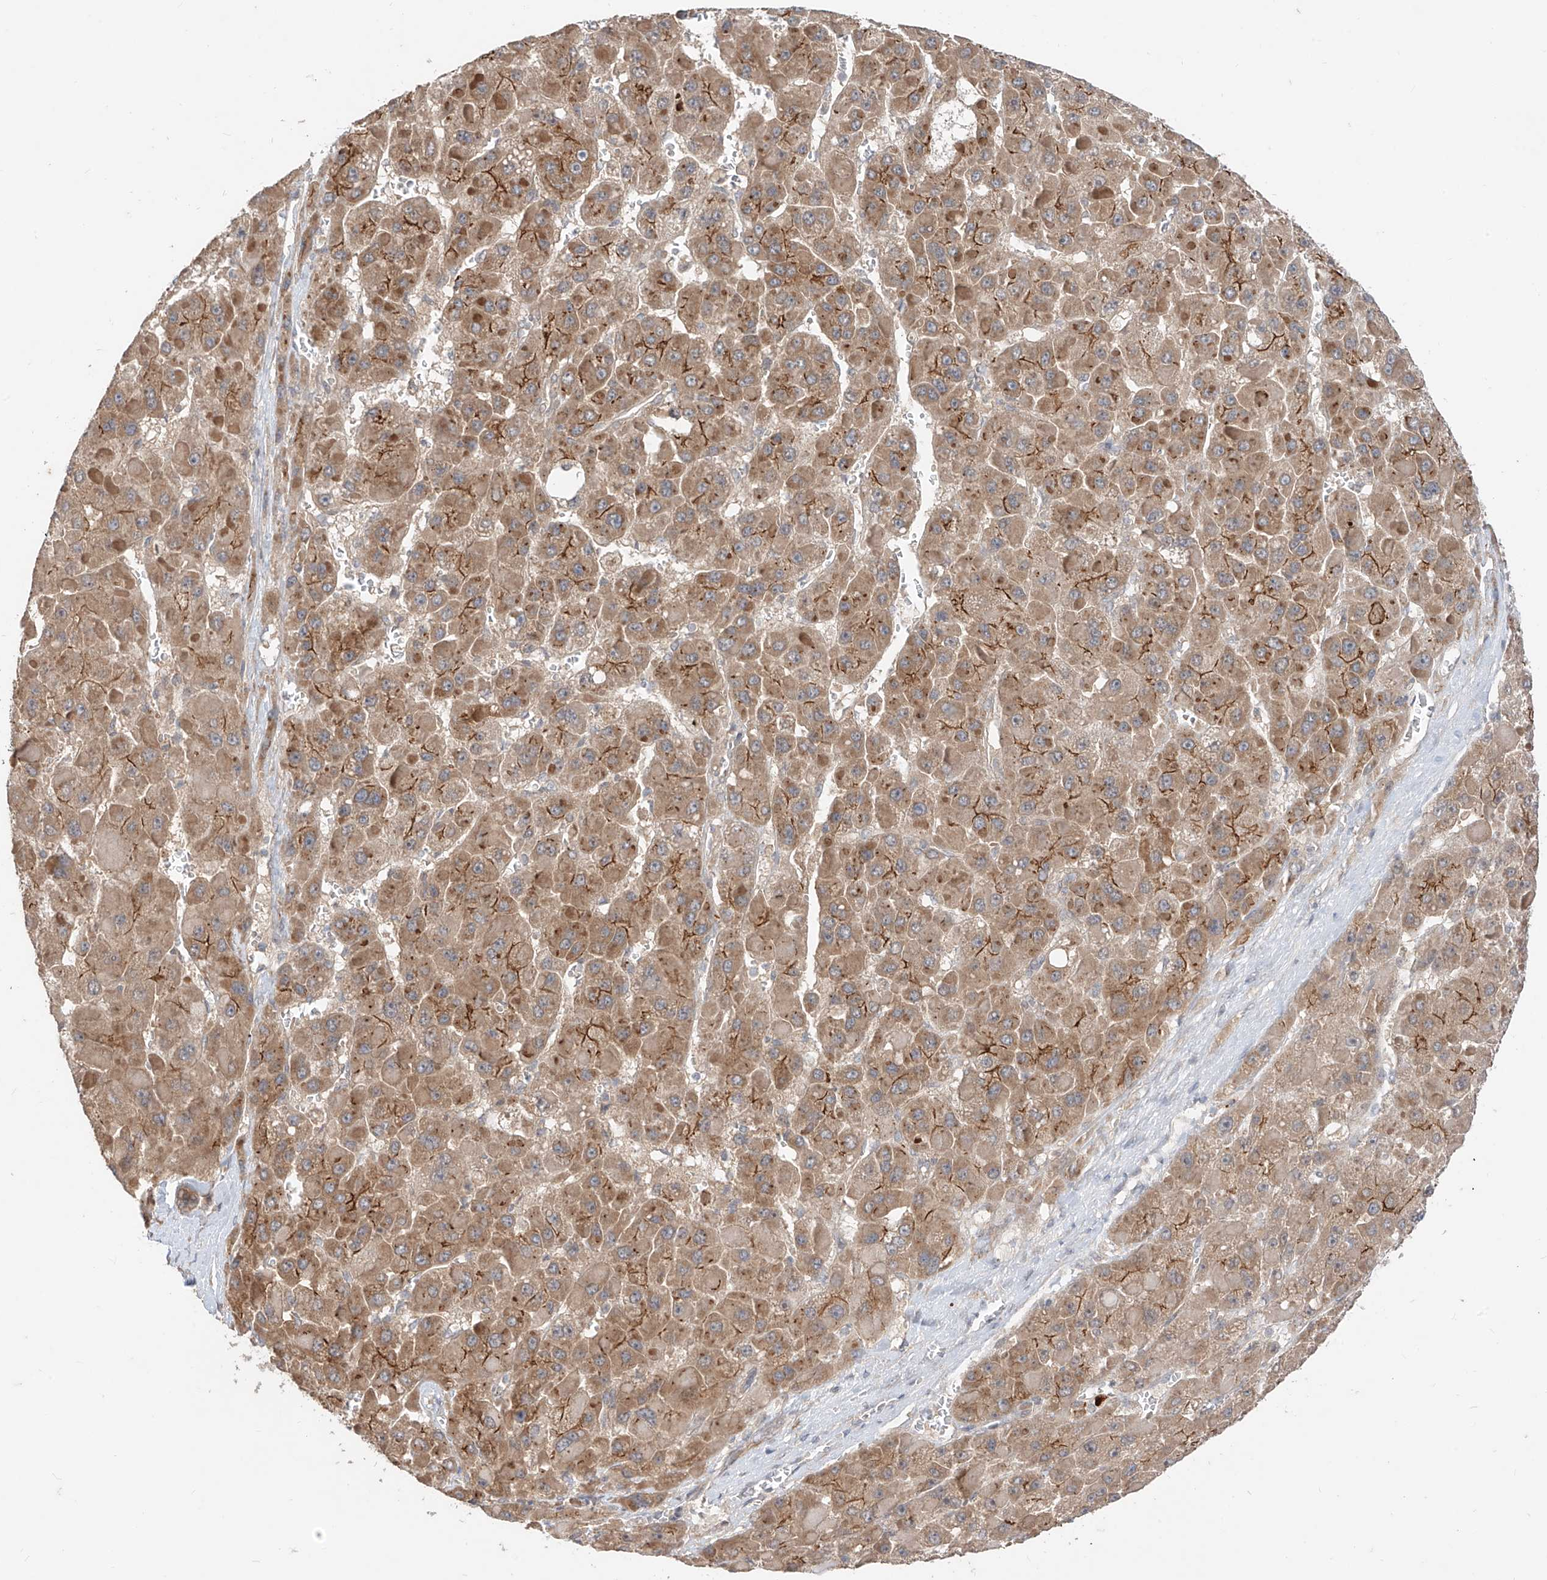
{"staining": {"intensity": "moderate", "quantity": ">75%", "location": "cytoplasmic/membranous"}, "tissue": "liver cancer", "cell_type": "Tumor cells", "image_type": "cancer", "snomed": [{"axis": "morphology", "description": "Carcinoma, Hepatocellular, NOS"}, {"axis": "topography", "description": "Liver"}], "caption": "There is medium levels of moderate cytoplasmic/membranous staining in tumor cells of liver cancer, as demonstrated by immunohistochemical staining (brown color).", "gene": "MTUS2", "patient": {"sex": "female", "age": 73}}